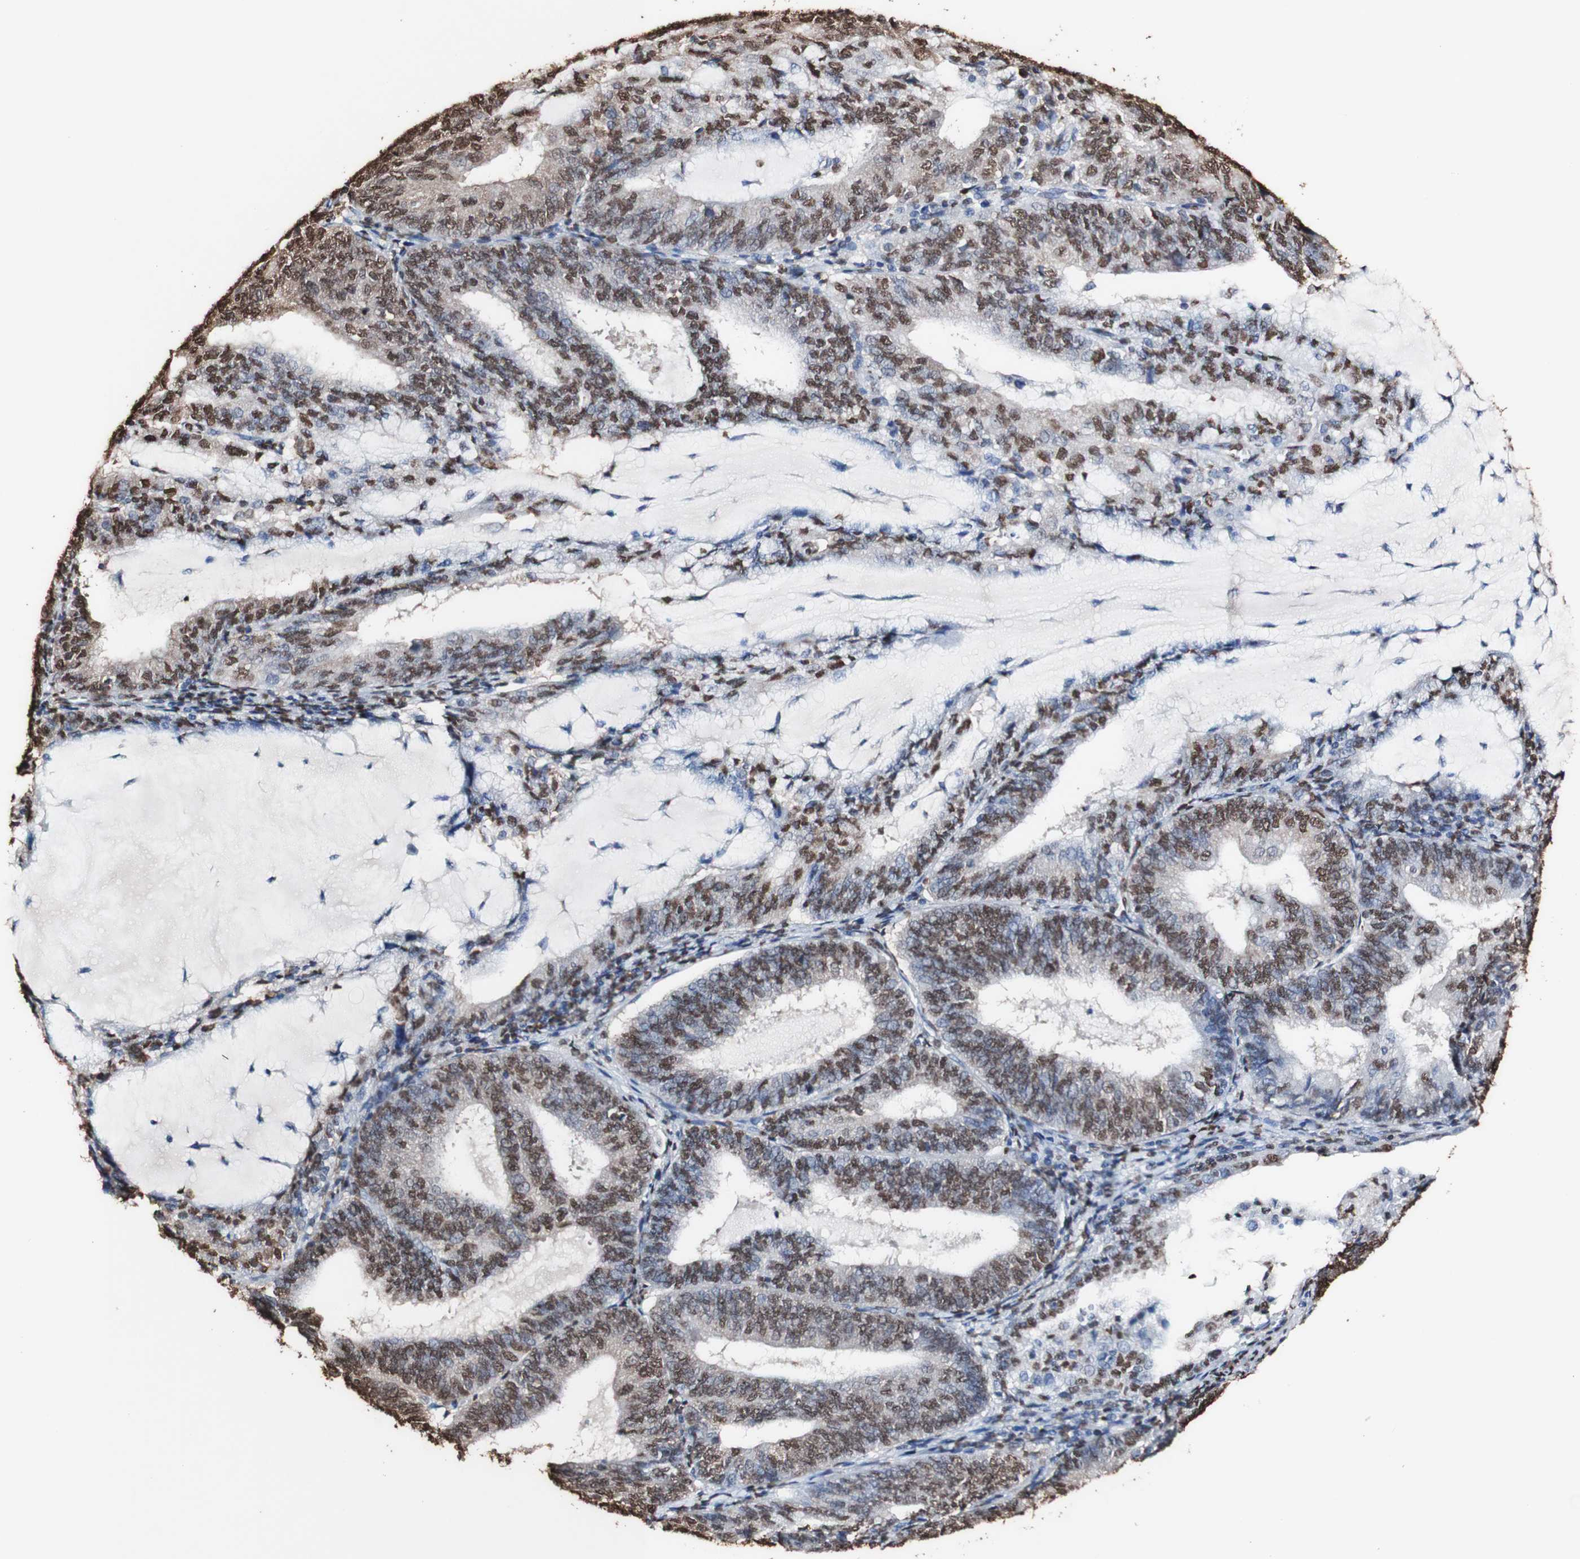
{"staining": {"intensity": "strong", "quantity": ">75%", "location": "cytoplasmic/membranous,nuclear"}, "tissue": "endometrial cancer", "cell_type": "Tumor cells", "image_type": "cancer", "snomed": [{"axis": "morphology", "description": "Adenocarcinoma, NOS"}, {"axis": "topography", "description": "Endometrium"}], "caption": "Tumor cells display high levels of strong cytoplasmic/membranous and nuclear positivity in about >75% of cells in human endometrial cancer (adenocarcinoma). The staining was performed using DAB (3,3'-diaminobenzidine) to visualize the protein expression in brown, while the nuclei were stained in blue with hematoxylin (Magnification: 20x).", "gene": "PIDD1", "patient": {"sex": "female", "age": 81}}